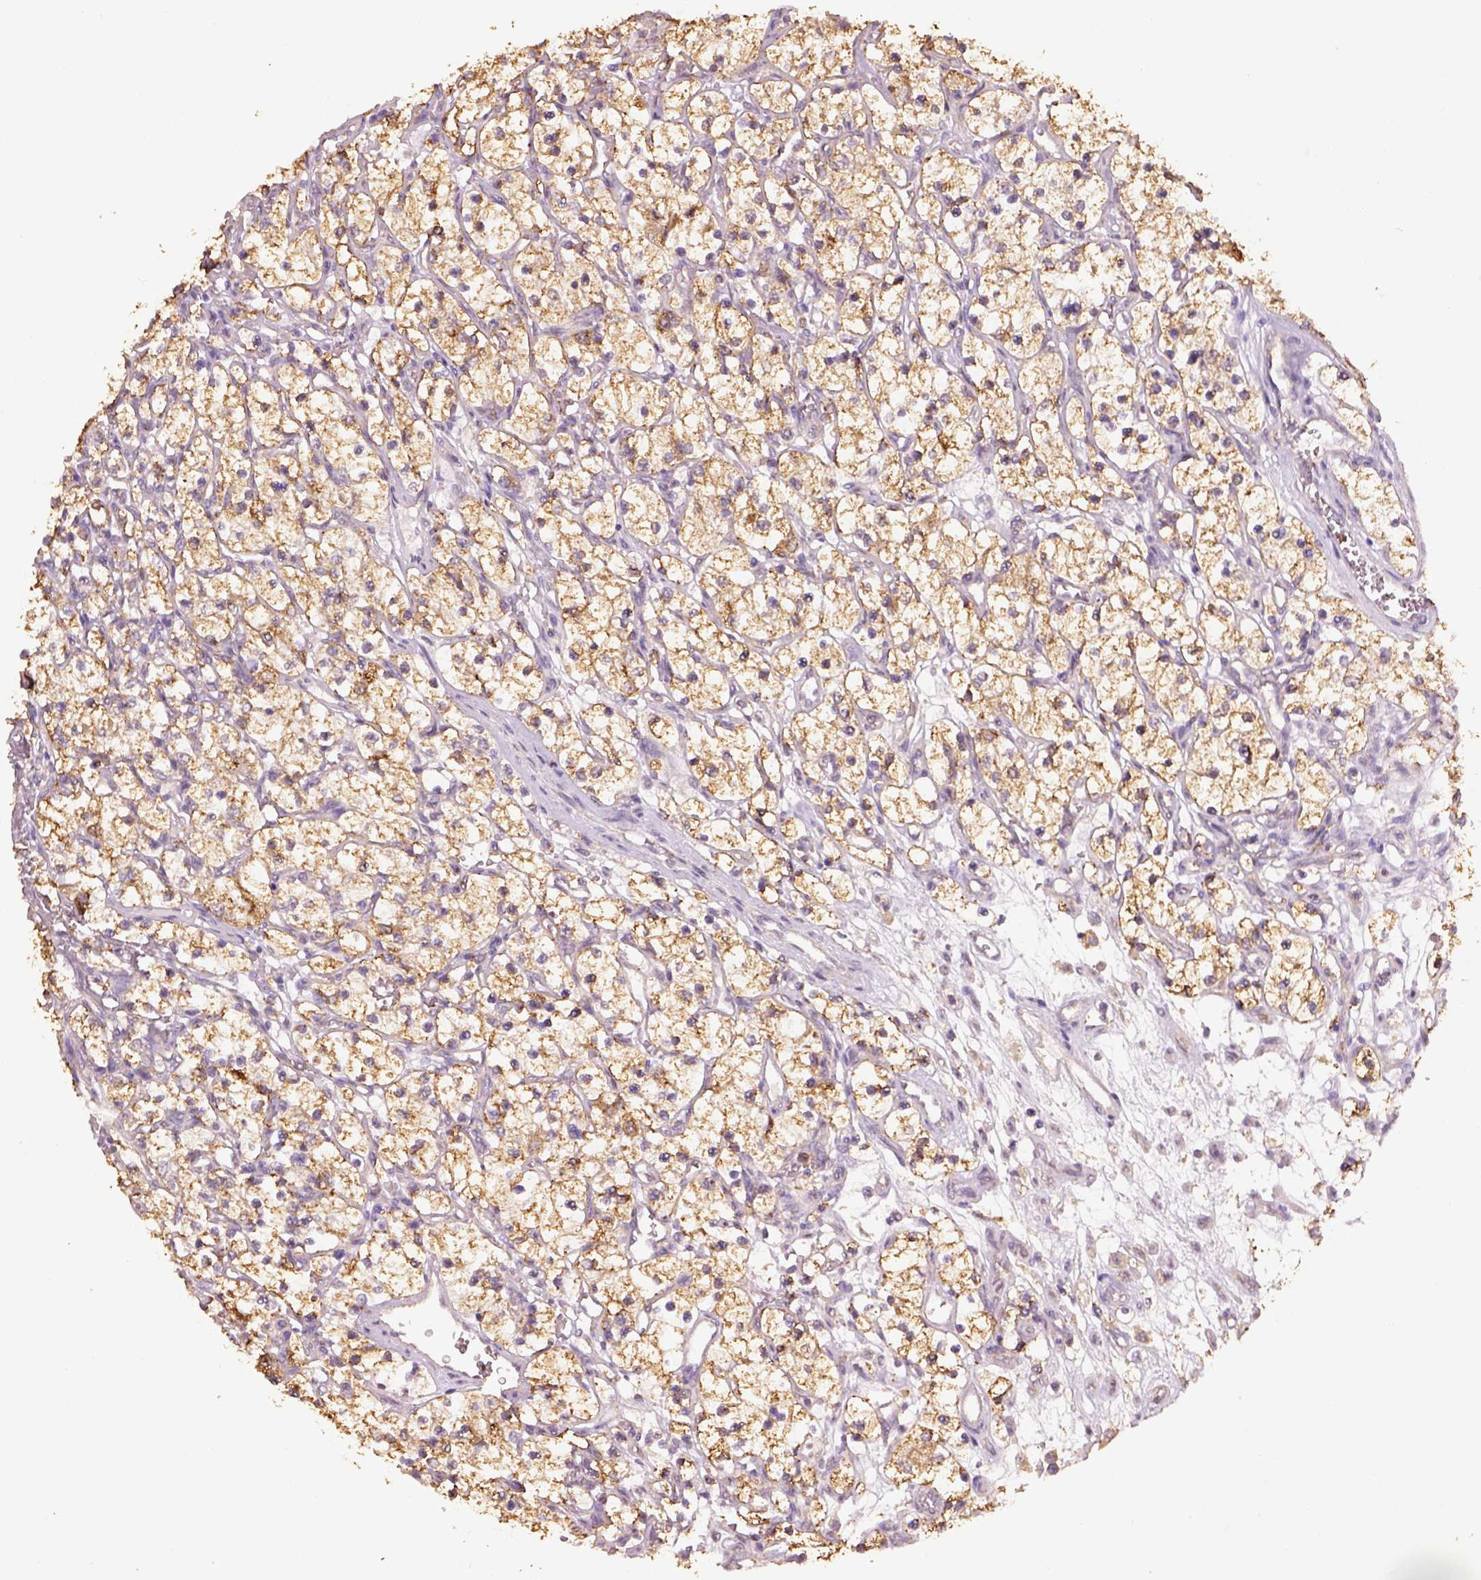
{"staining": {"intensity": "strong", "quantity": ">75%", "location": "cytoplasmic/membranous"}, "tissue": "renal cancer", "cell_type": "Tumor cells", "image_type": "cancer", "snomed": [{"axis": "morphology", "description": "Adenocarcinoma, NOS"}, {"axis": "topography", "description": "Kidney"}], "caption": "Protein staining shows strong cytoplasmic/membranous expression in about >75% of tumor cells in renal cancer (adenocarcinoma).", "gene": "AP2B1", "patient": {"sex": "female", "age": 69}}